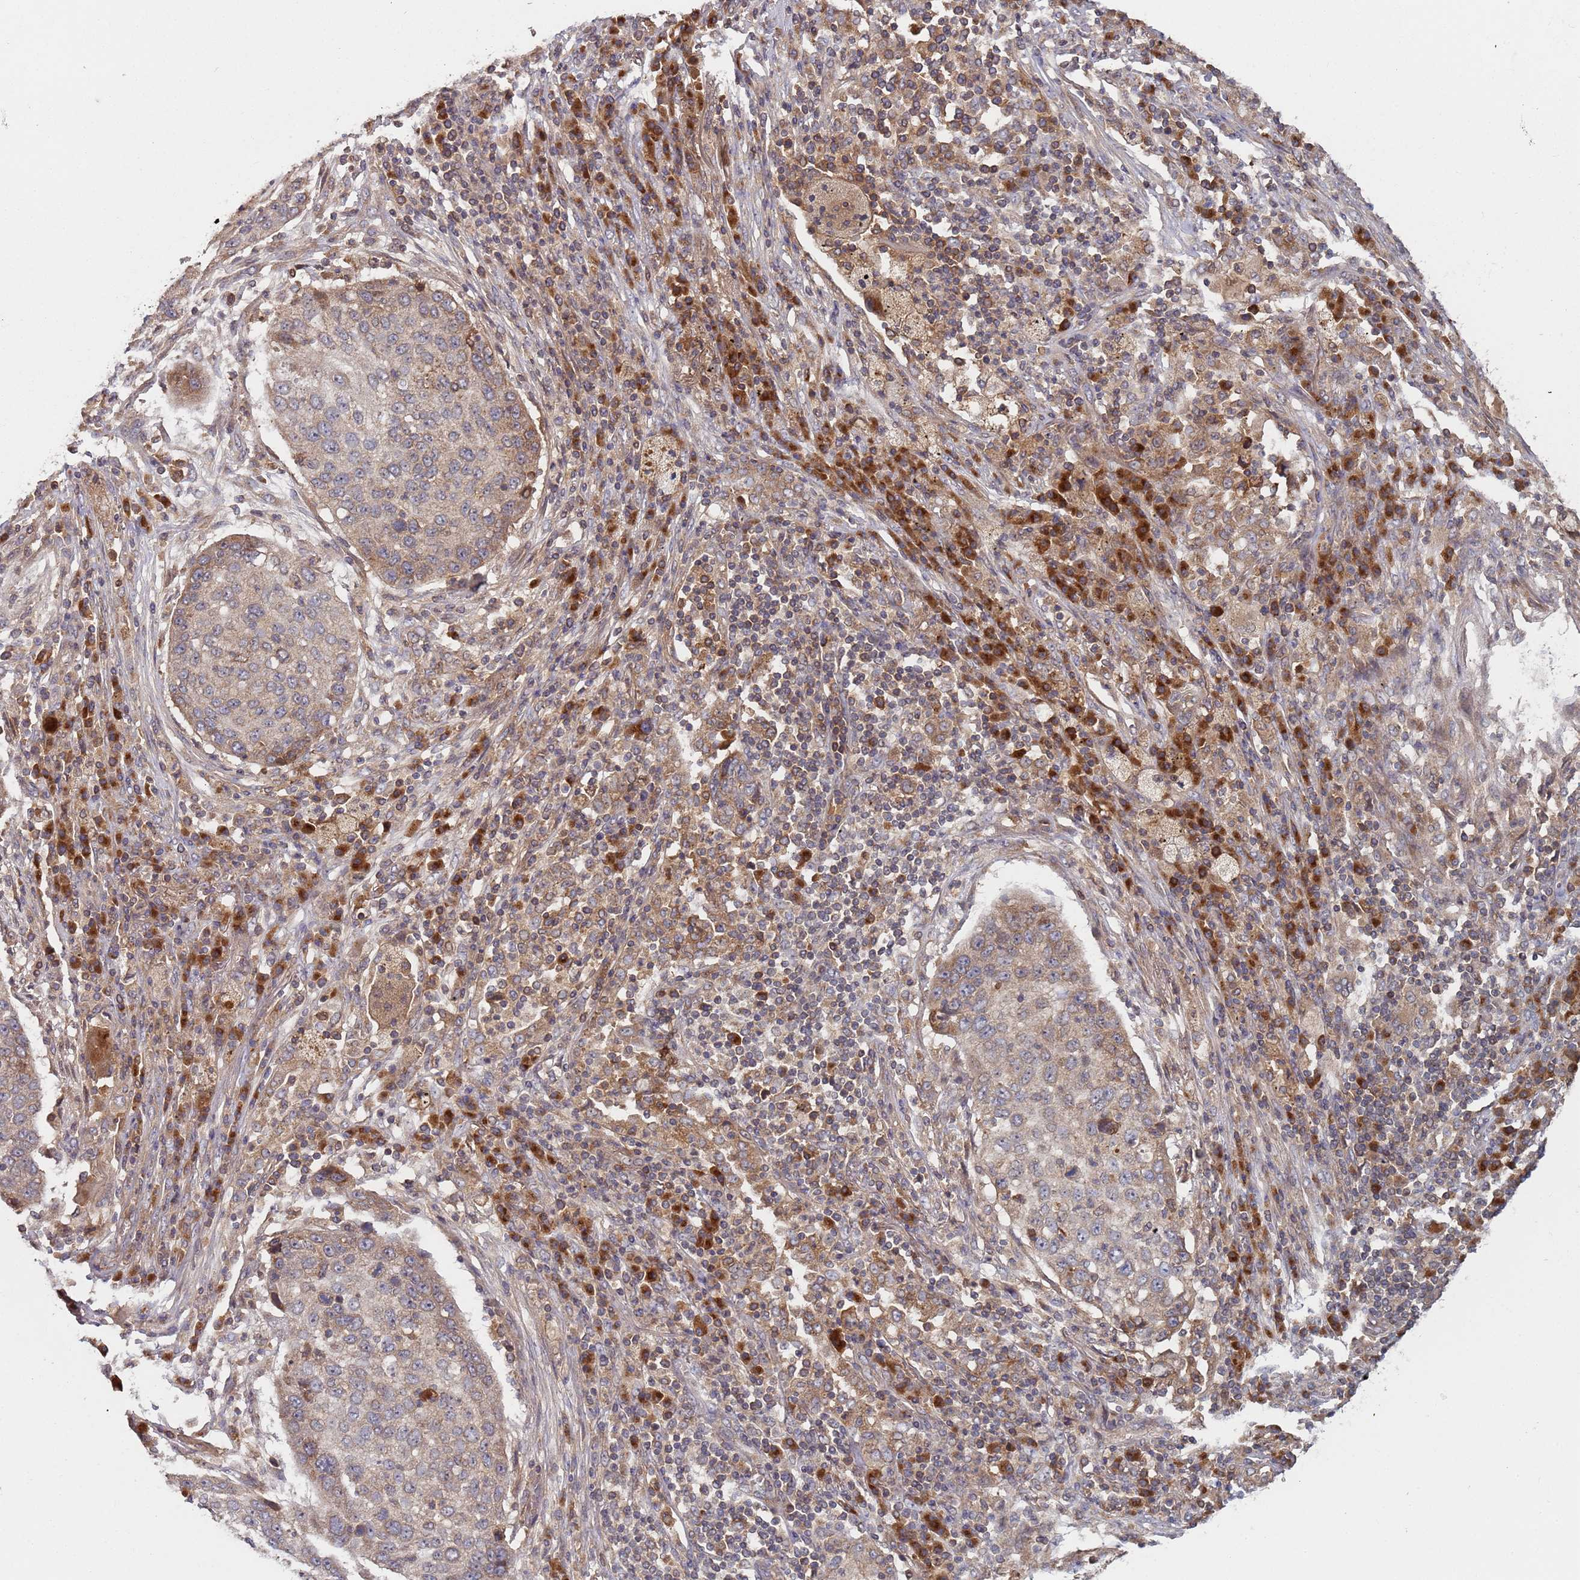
{"staining": {"intensity": "weak", "quantity": "25%-75%", "location": "cytoplasmic/membranous"}, "tissue": "lung cancer", "cell_type": "Tumor cells", "image_type": "cancer", "snomed": [{"axis": "morphology", "description": "Squamous cell carcinoma, NOS"}, {"axis": "topography", "description": "Lung"}], "caption": "A low amount of weak cytoplasmic/membranous expression is identified in approximately 25%-75% of tumor cells in squamous cell carcinoma (lung) tissue.", "gene": "OR5A2", "patient": {"sex": "female", "age": 63}}